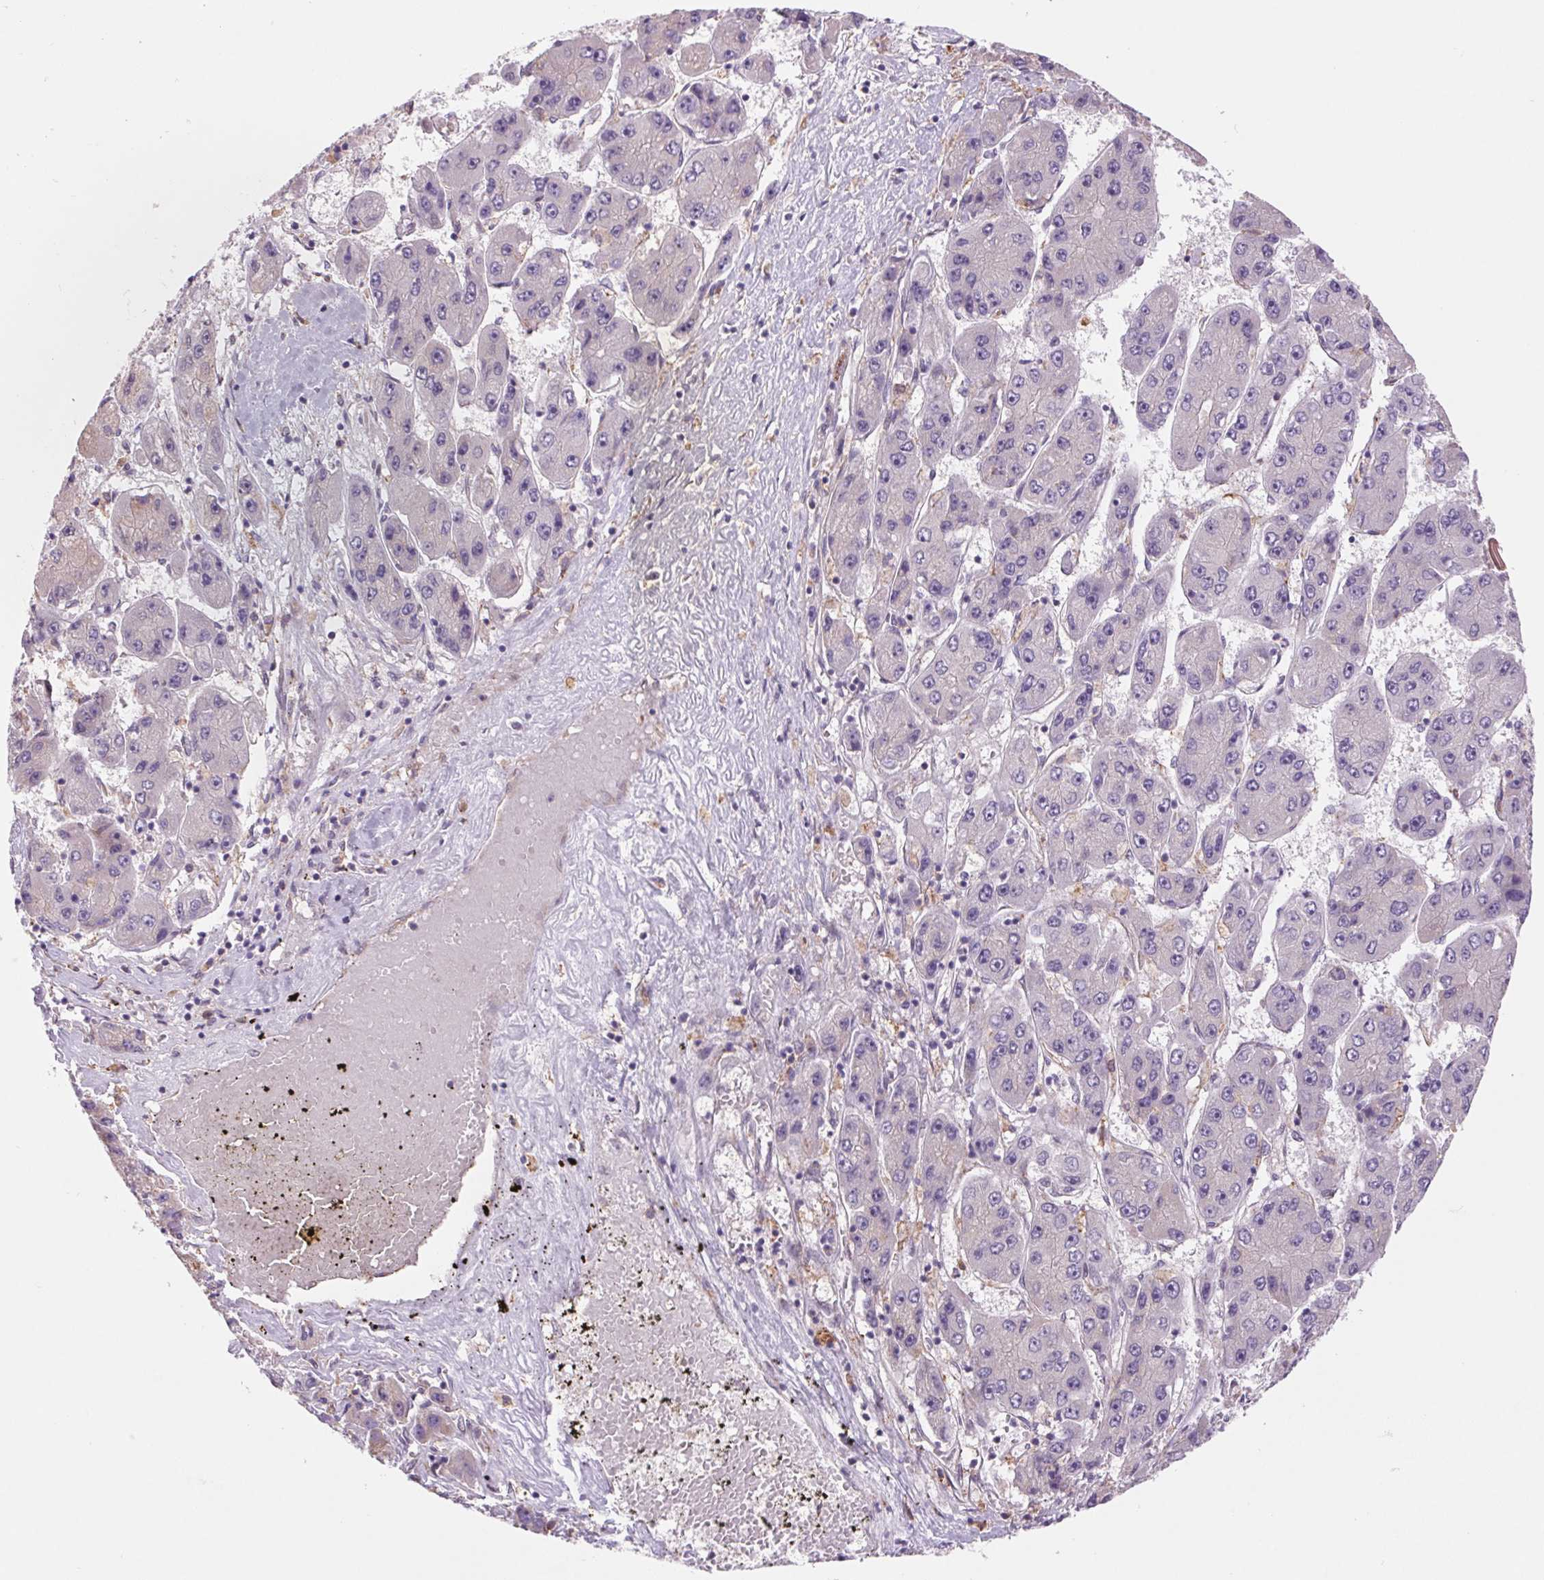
{"staining": {"intensity": "negative", "quantity": "none", "location": "none"}, "tissue": "liver cancer", "cell_type": "Tumor cells", "image_type": "cancer", "snomed": [{"axis": "morphology", "description": "Carcinoma, Hepatocellular, NOS"}, {"axis": "topography", "description": "Liver"}], "caption": "Immunohistochemistry histopathology image of liver cancer stained for a protein (brown), which exhibits no expression in tumor cells.", "gene": "KLHL20", "patient": {"sex": "female", "age": 61}}